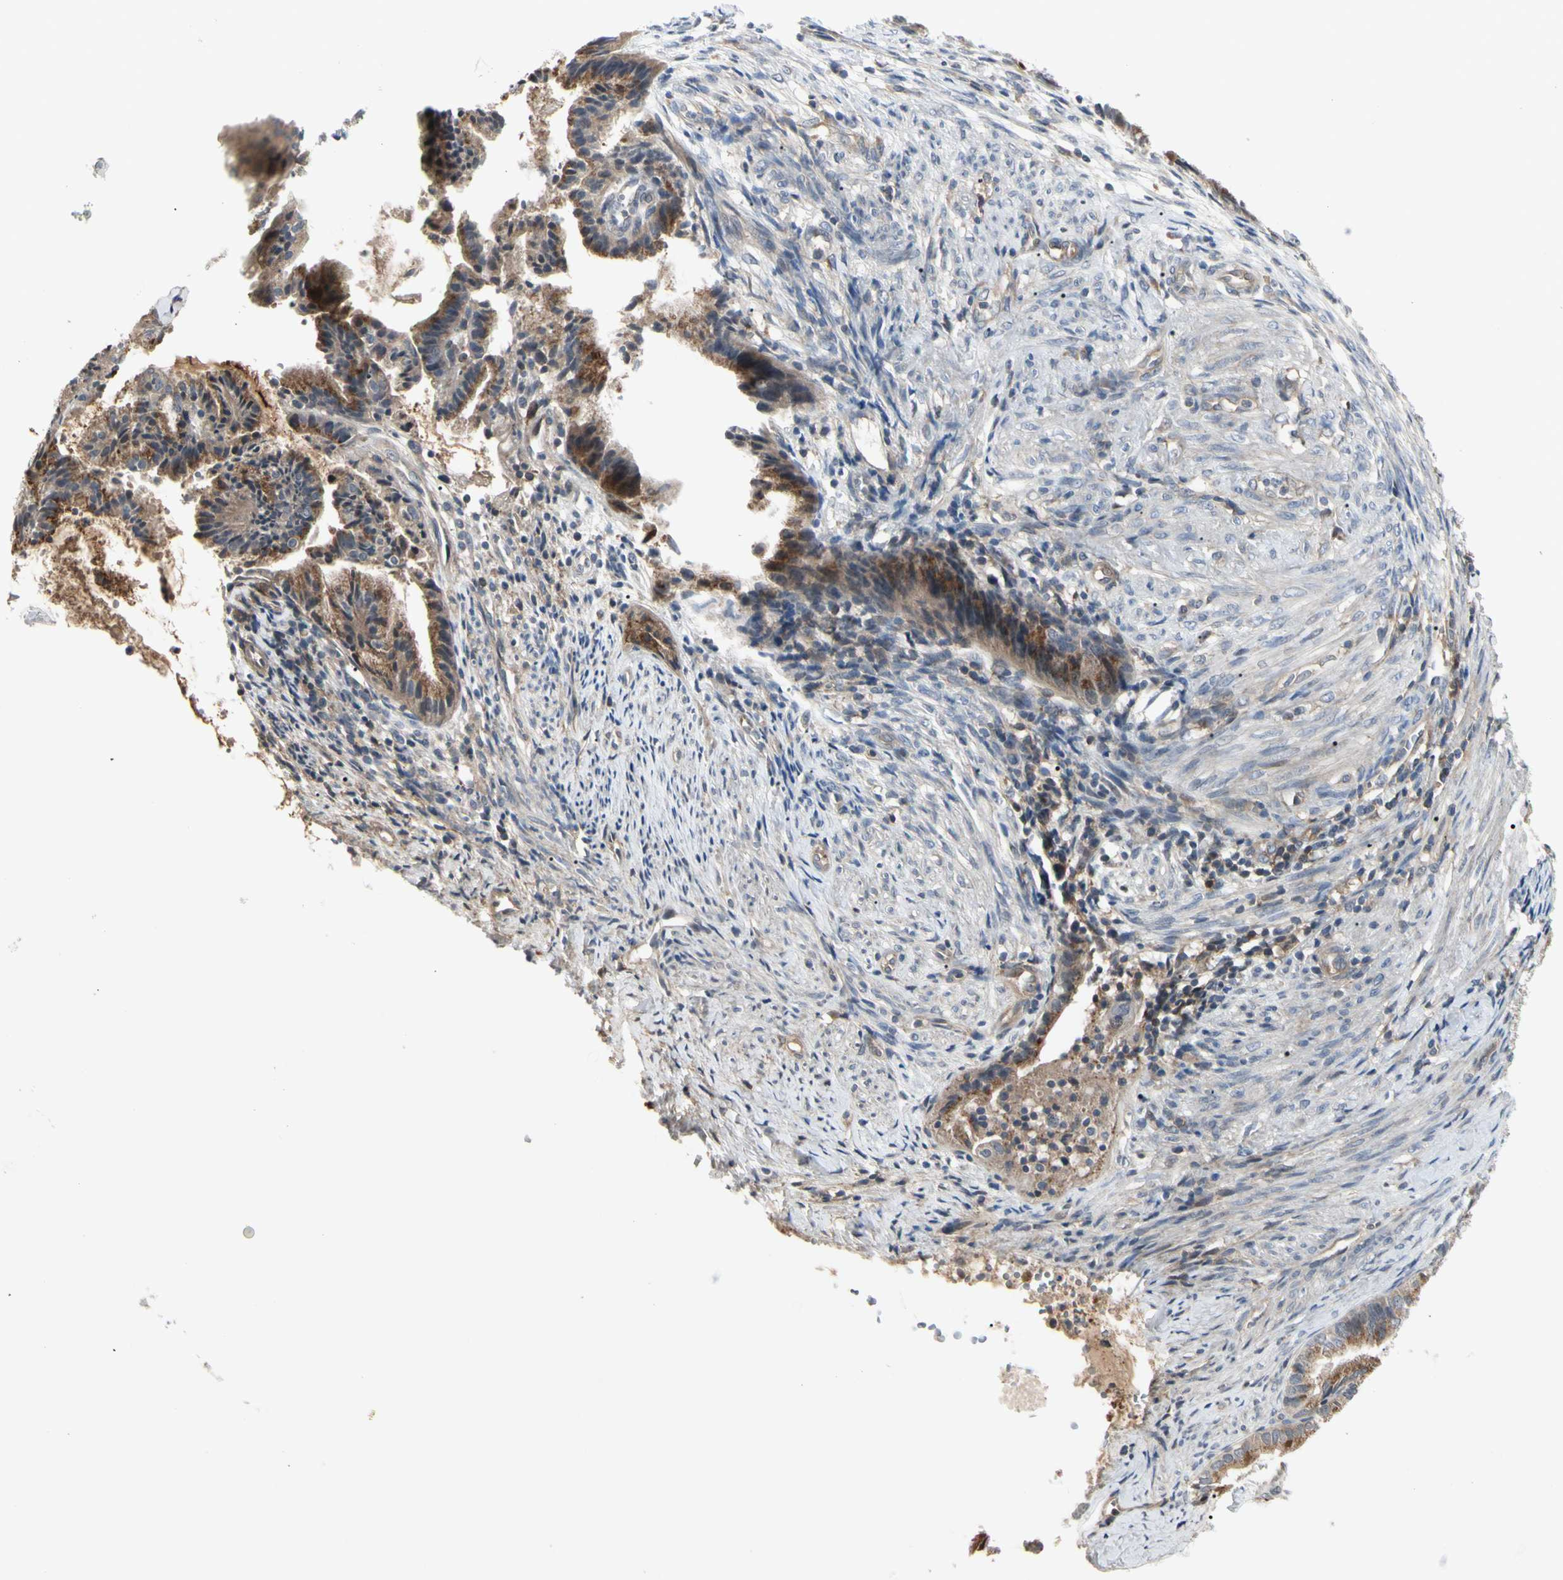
{"staining": {"intensity": "moderate", "quantity": ">75%", "location": "cytoplasmic/membranous"}, "tissue": "endometrial cancer", "cell_type": "Tumor cells", "image_type": "cancer", "snomed": [{"axis": "morphology", "description": "Adenocarcinoma, NOS"}, {"axis": "topography", "description": "Endometrium"}], "caption": "Immunohistochemistry (IHC) photomicrograph of neoplastic tissue: adenocarcinoma (endometrial) stained using IHC demonstrates medium levels of moderate protein expression localized specifically in the cytoplasmic/membranous of tumor cells, appearing as a cytoplasmic/membranous brown color.", "gene": "F2R", "patient": {"sex": "female", "age": 86}}